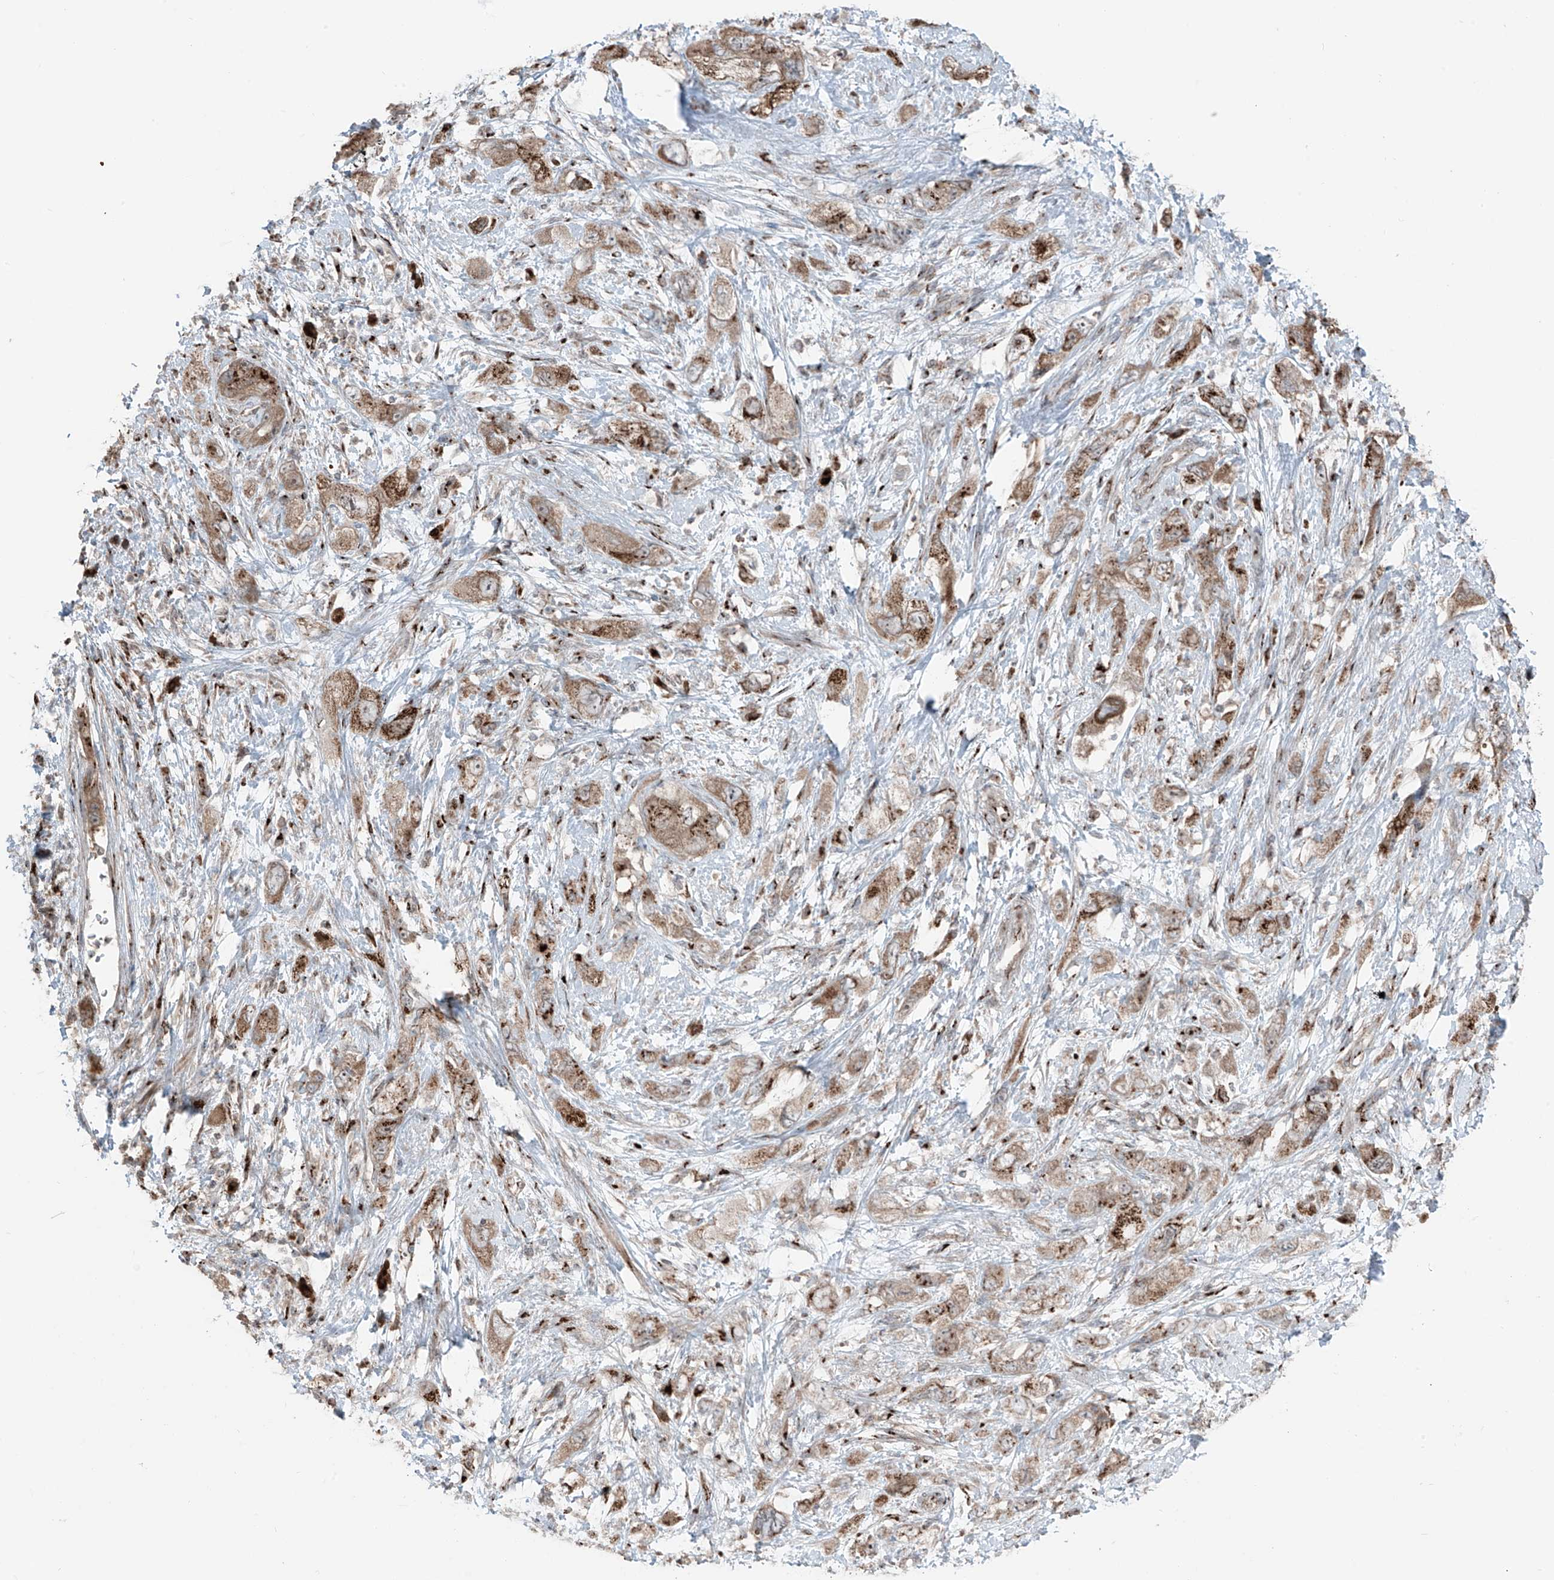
{"staining": {"intensity": "moderate", "quantity": ">75%", "location": "cytoplasmic/membranous"}, "tissue": "pancreatic cancer", "cell_type": "Tumor cells", "image_type": "cancer", "snomed": [{"axis": "morphology", "description": "Adenocarcinoma, NOS"}, {"axis": "topography", "description": "Pancreas"}], "caption": "Brown immunohistochemical staining in adenocarcinoma (pancreatic) demonstrates moderate cytoplasmic/membranous positivity in approximately >75% of tumor cells.", "gene": "ERLEC1", "patient": {"sex": "female", "age": 73}}